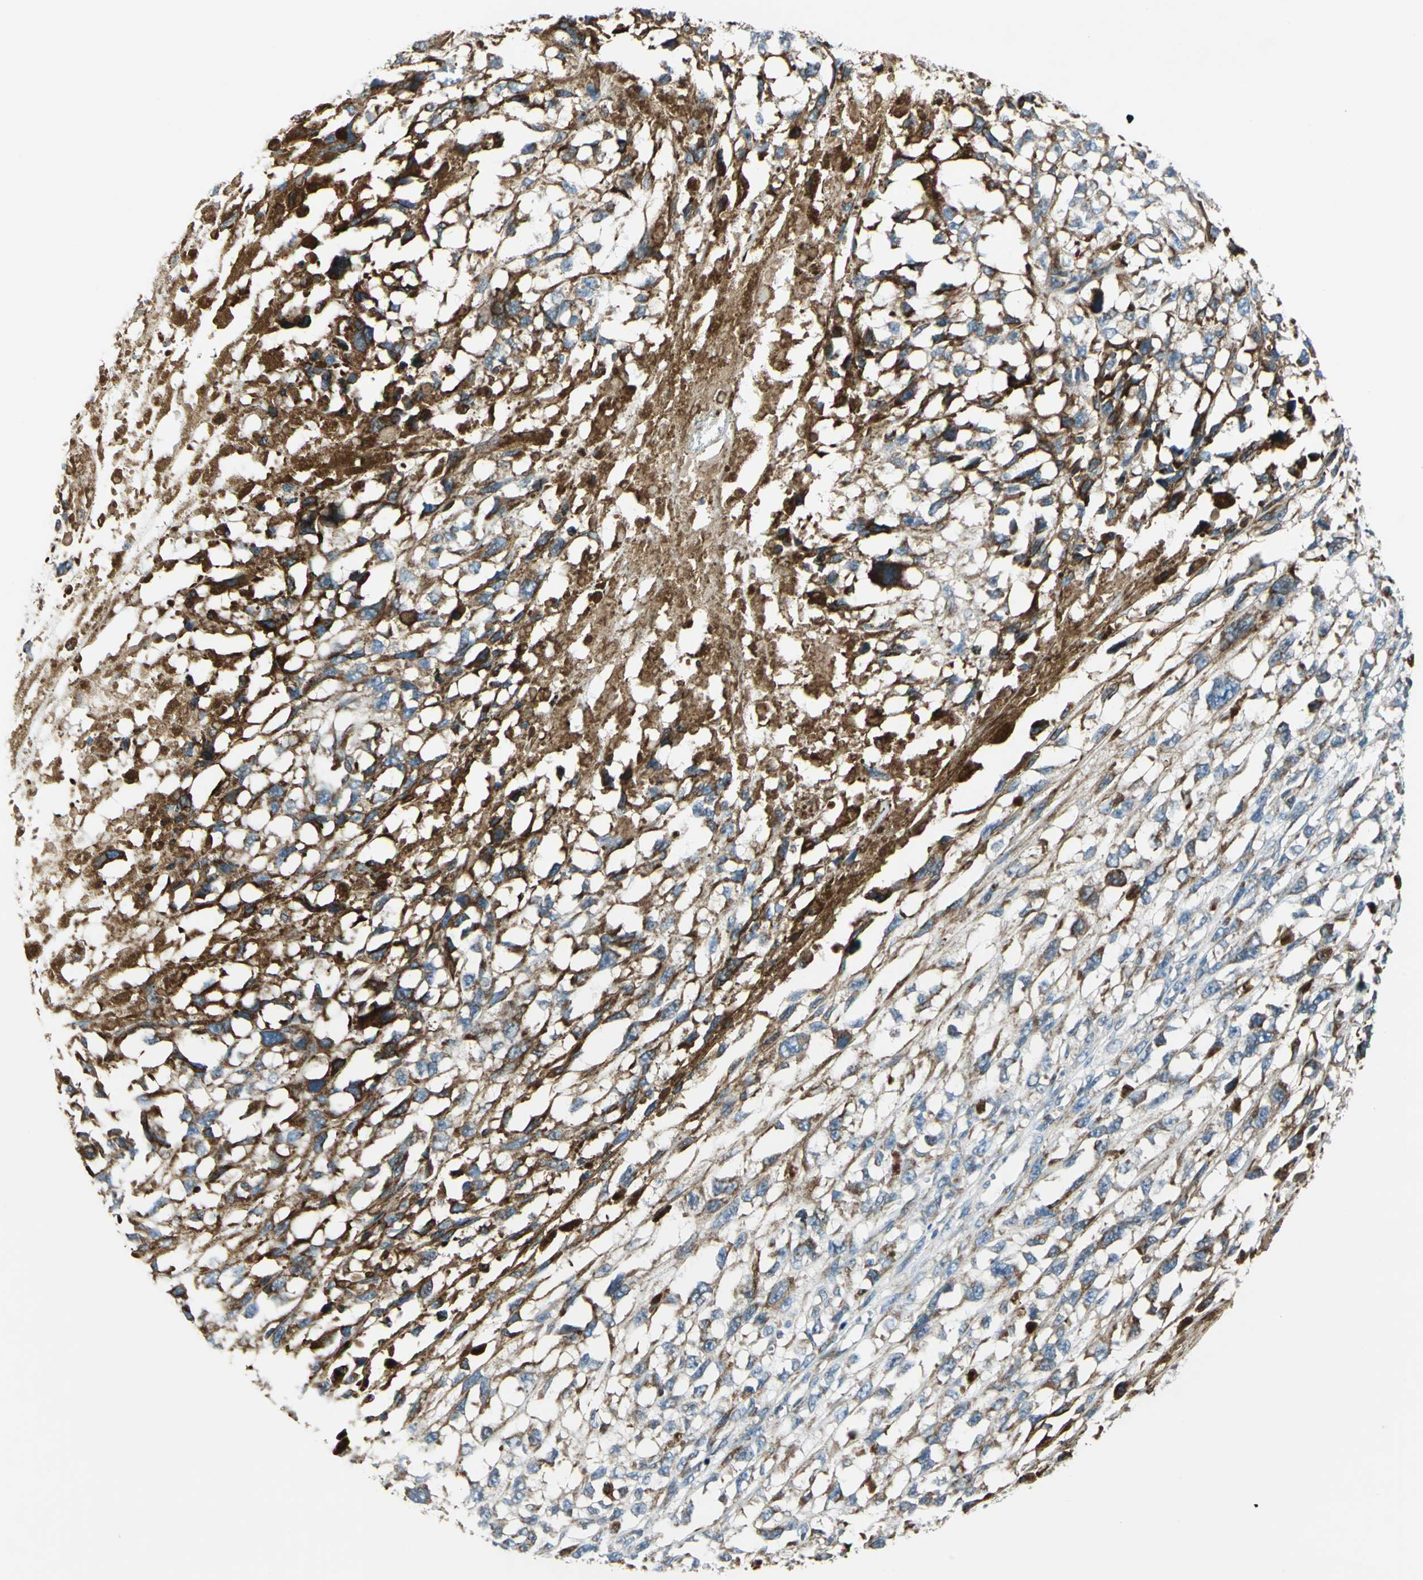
{"staining": {"intensity": "strong", "quantity": ">75%", "location": "cytoplasmic/membranous"}, "tissue": "melanoma", "cell_type": "Tumor cells", "image_type": "cancer", "snomed": [{"axis": "morphology", "description": "Malignant melanoma, Metastatic site"}, {"axis": "topography", "description": "Lymph node"}], "caption": "A high amount of strong cytoplasmic/membranous positivity is seen in about >75% of tumor cells in malignant melanoma (metastatic site) tissue.", "gene": "HTATIP2", "patient": {"sex": "male", "age": 59}}